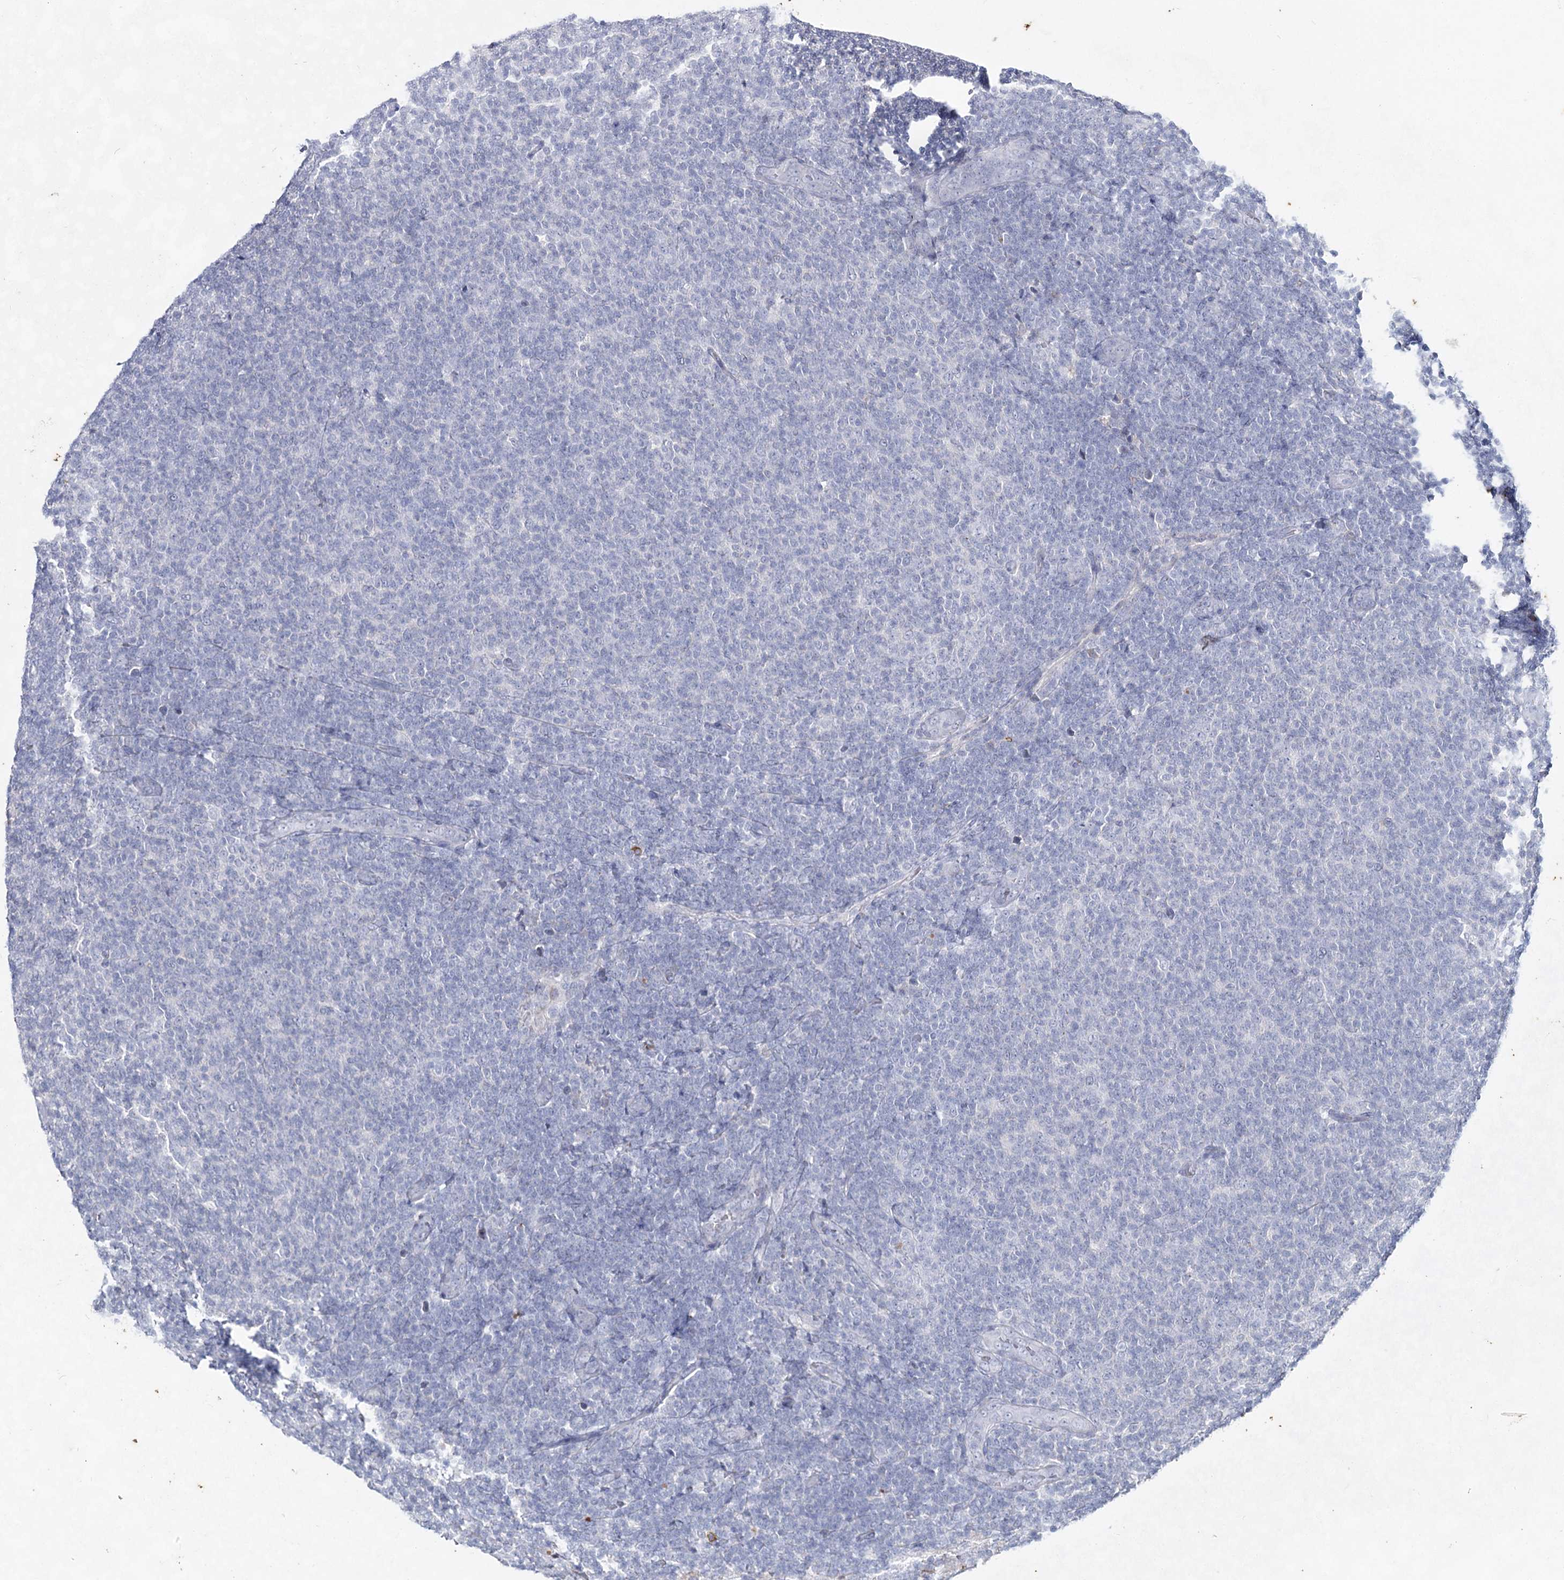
{"staining": {"intensity": "negative", "quantity": "none", "location": "none"}, "tissue": "lymphoma", "cell_type": "Tumor cells", "image_type": "cancer", "snomed": [{"axis": "morphology", "description": "Malignant lymphoma, non-Hodgkin's type, Low grade"}, {"axis": "topography", "description": "Lymph node"}], "caption": "Photomicrograph shows no significant protein staining in tumor cells of malignant lymphoma, non-Hodgkin's type (low-grade).", "gene": "CCDC73", "patient": {"sex": "male", "age": 66}}